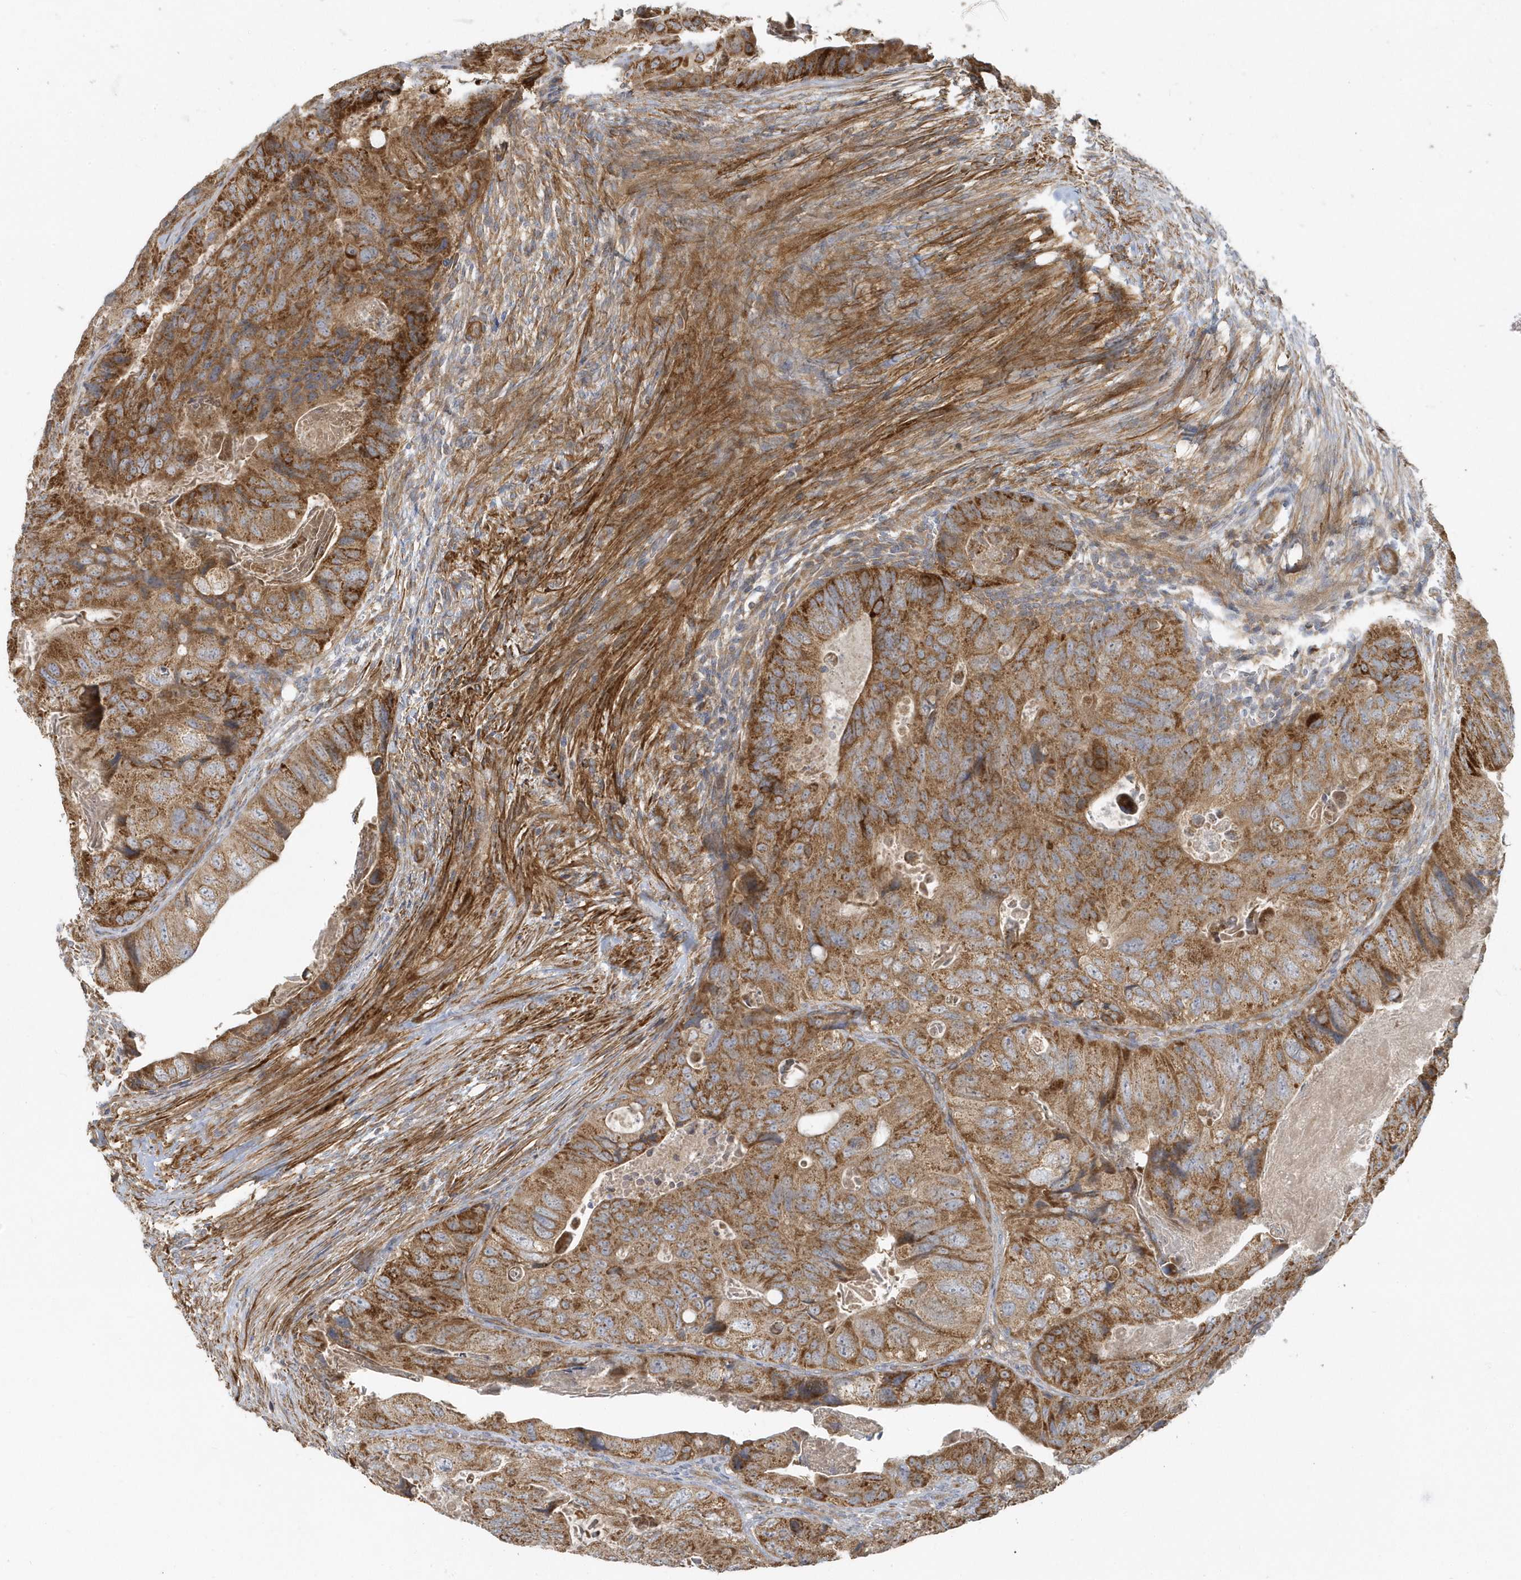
{"staining": {"intensity": "moderate", "quantity": ">75%", "location": "cytoplasmic/membranous"}, "tissue": "colorectal cancer", "cell_type": "Tumor cells", "image_type": "cancer", "snomed": [{"axis": "morphology", "description": "Adenocarcinoma, NOS"}, {"axis": "topography", "description": "Rectum"}], "caption": "Human colorectal cancer (adenocarcinoma) stained for a protein (brown) displays moderate cytoplasmic/membranous positive staining in approximately >75% of tumor cells.", "gene": "LEXM", "patient": {"sex": "male", "age": 63}}